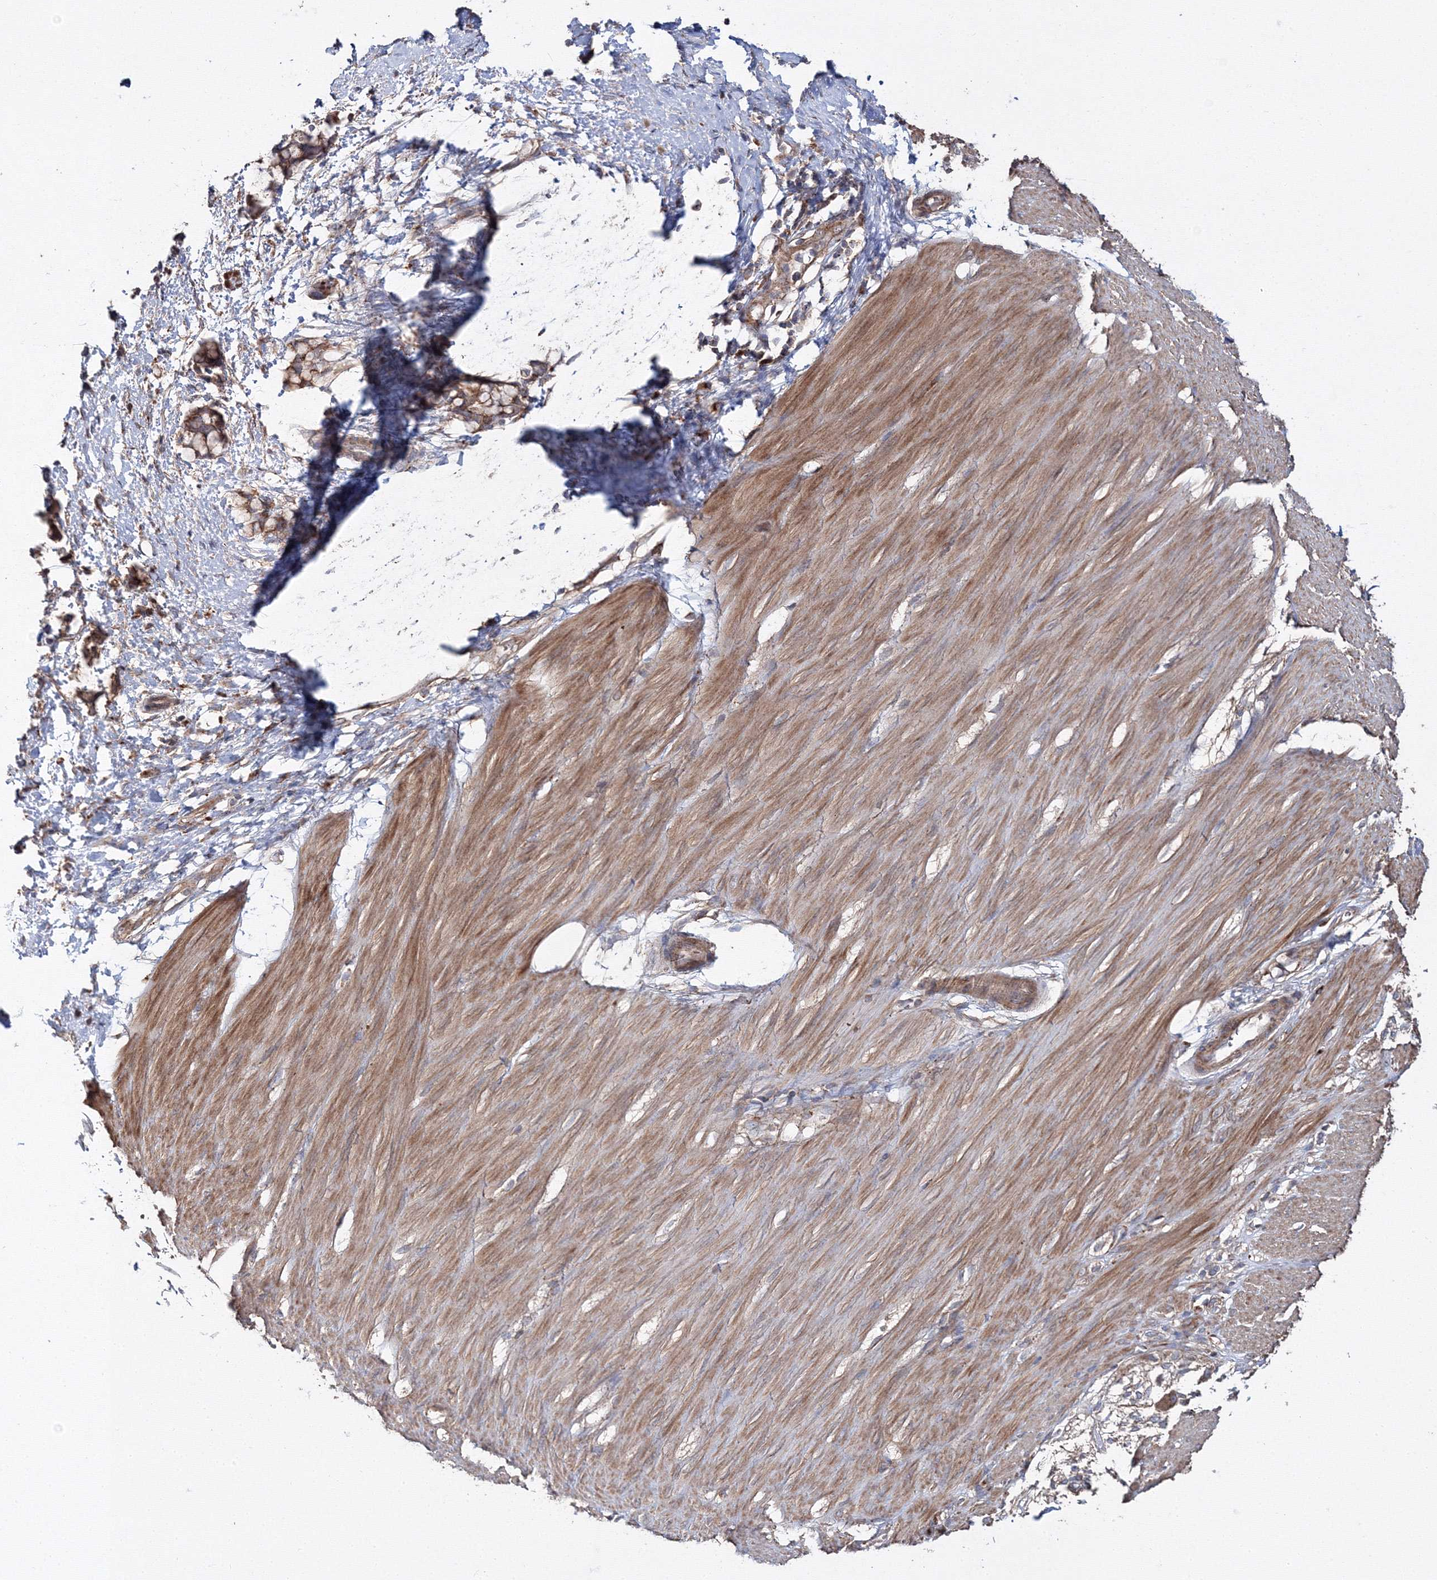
{"staining": {"intensity": "moderate", "quantity": ">75%", "location": "cytoplasmic/membranous"}, "tissue": "smooth muscle", "cell_type": "Smooth muscle cells", "image_type": "normal", "snomed": [{"axis": "morphology", "description": "Normal tissue, NOS"}, {"axis": "morphology", "description": "Adenocarcinoma, NOS"}, {"axis": "topography", "description": "Colon"}, {"axis": "topography", "description": "Peripheral nerve tissue"}], "caption": "Smooth muscle cells show medium levels of moderate cytoplasmic/membranous expression in approximately >75% of cells in unremarkable human smooth muscle.", "gene": "DDO", "patient": {"sex": "male", "age": 14}}